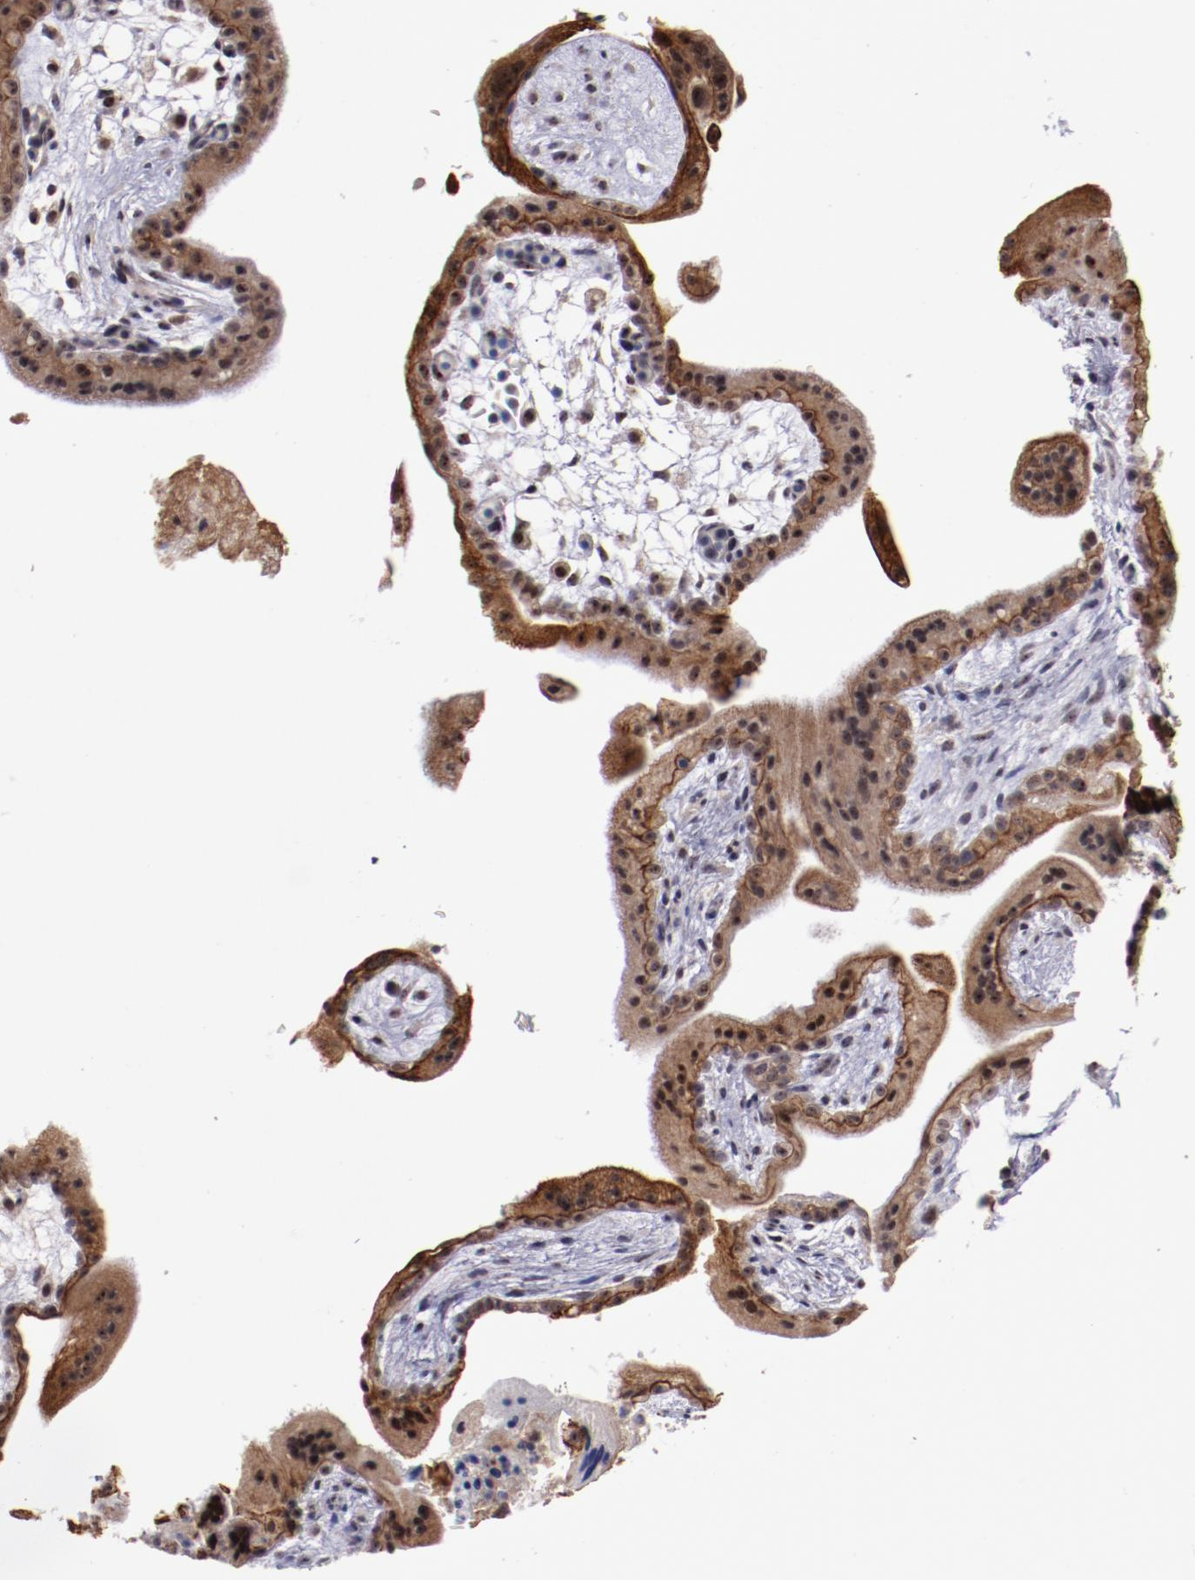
{"staining": {"intensity": "moderate", "quantity": ">75%", "location": "cytoplasmic/membranous,nuclear"}, "tissue": "placenta", "cell_type": "Trophoblastic cells", "image_type": "normal", "snomed": [{"axis": "morphology", "description": "Normal tissue, NOS"}, {"axis": "topography", "description": "Placenta"}], "caption": "A brown stain labels moderate cytoplasmic/membranous,nuclear positivity of a protein in trophoblastic cells of unremarkable human placenta. (Brightfield microscopy of DAB IHC at high magnification).", "gene": "DDX24", "patient": {"sex": "female", "age": 35}}